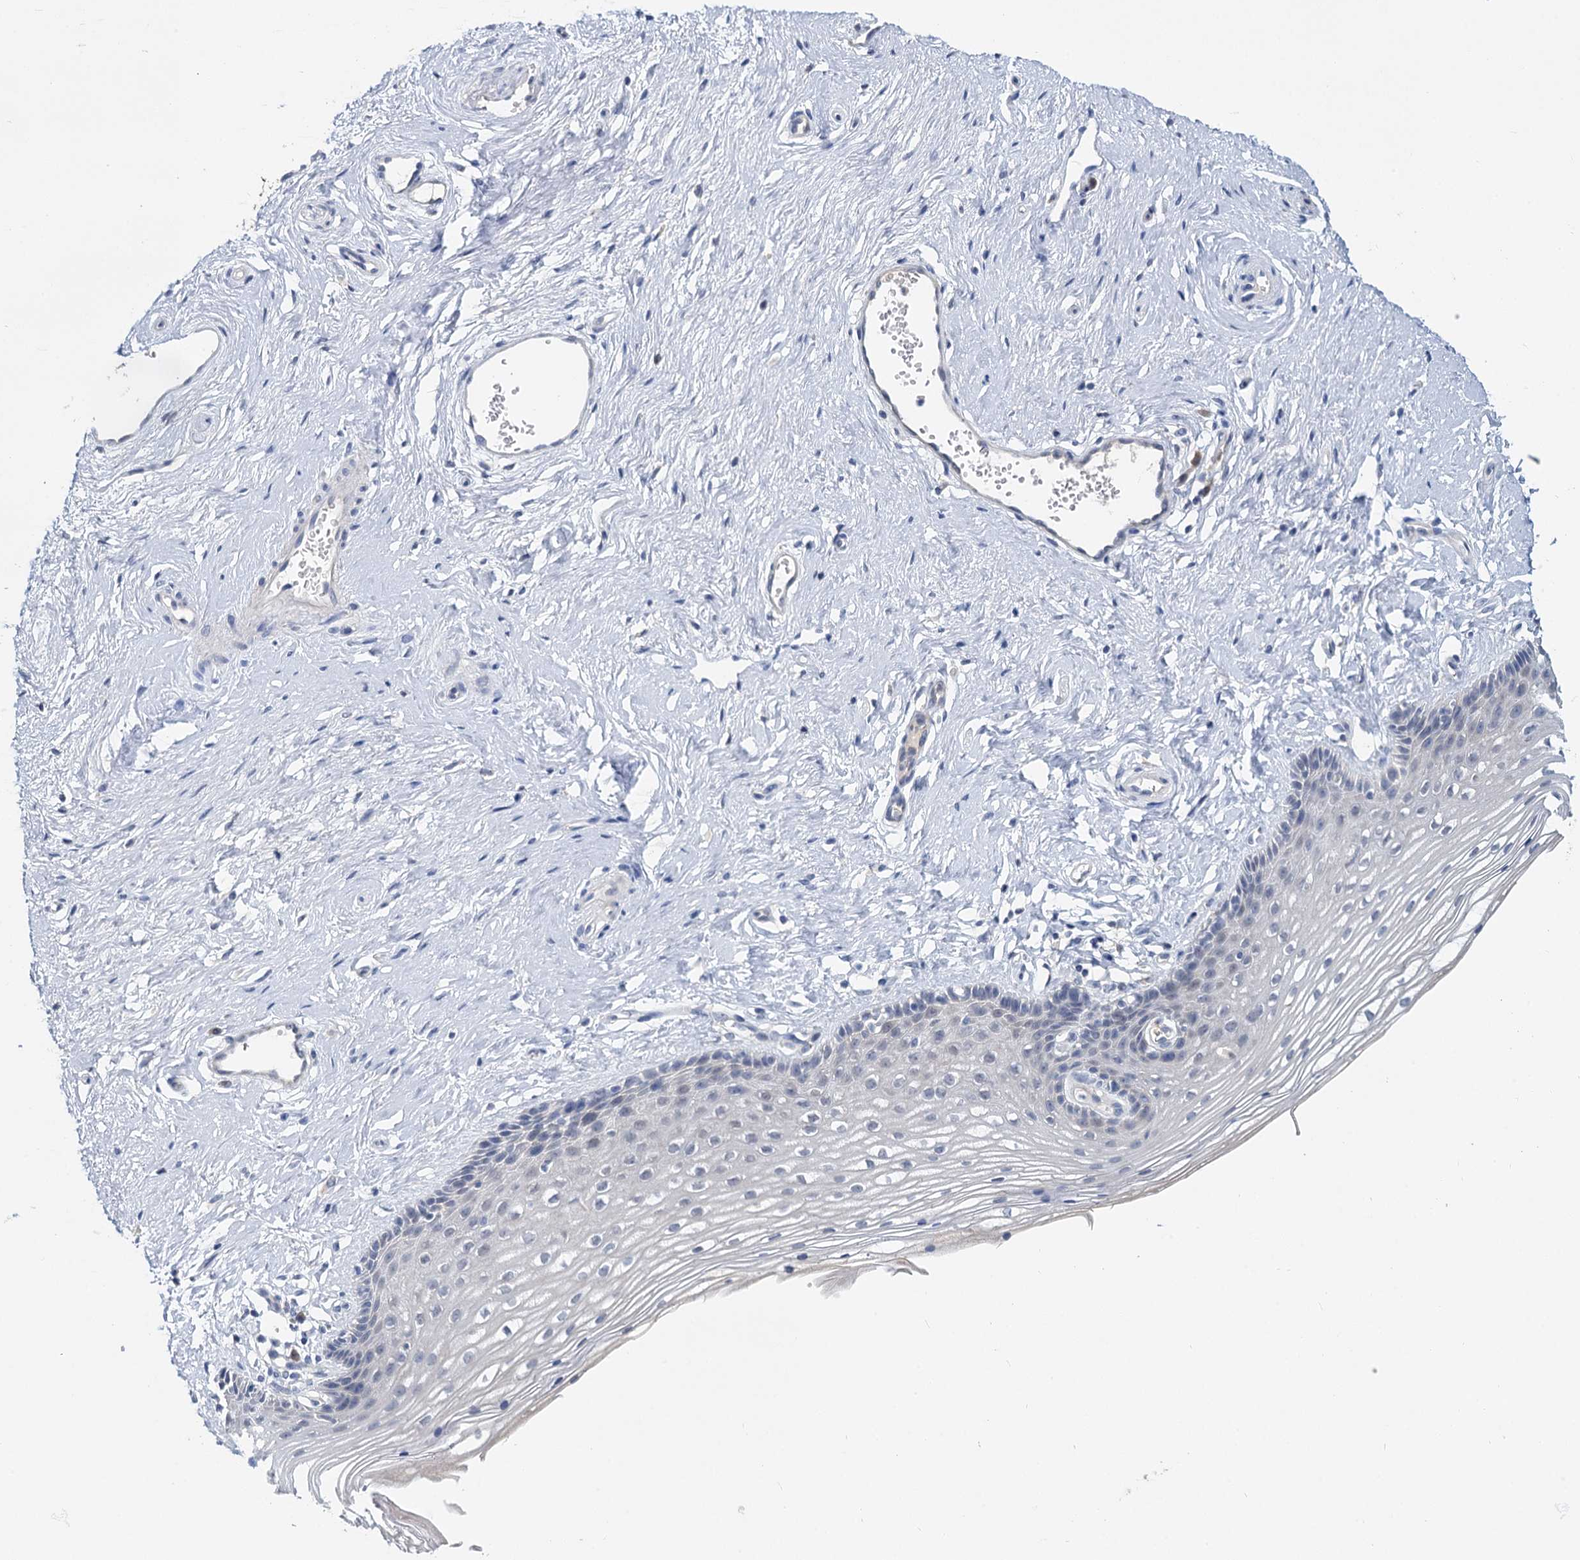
{"staining": {"intensity": "negative", "quantity": "none", "location": "none"}, "tissue": "vagina", "cell_type": "Squamous epithelial cells", "image_type": "normal", "snomed": [{"axis": "morphology", "description": "Normal tissue, NOS"}, {"axis": "topography", "description": "Vagina"}], "caption": "DAB immunohistochemical staining of benign human vagina displays no significant staining in squamous epithelial cells.", "gene": "ANKRD42", "patient": {"sex": "female", "age": 46}}